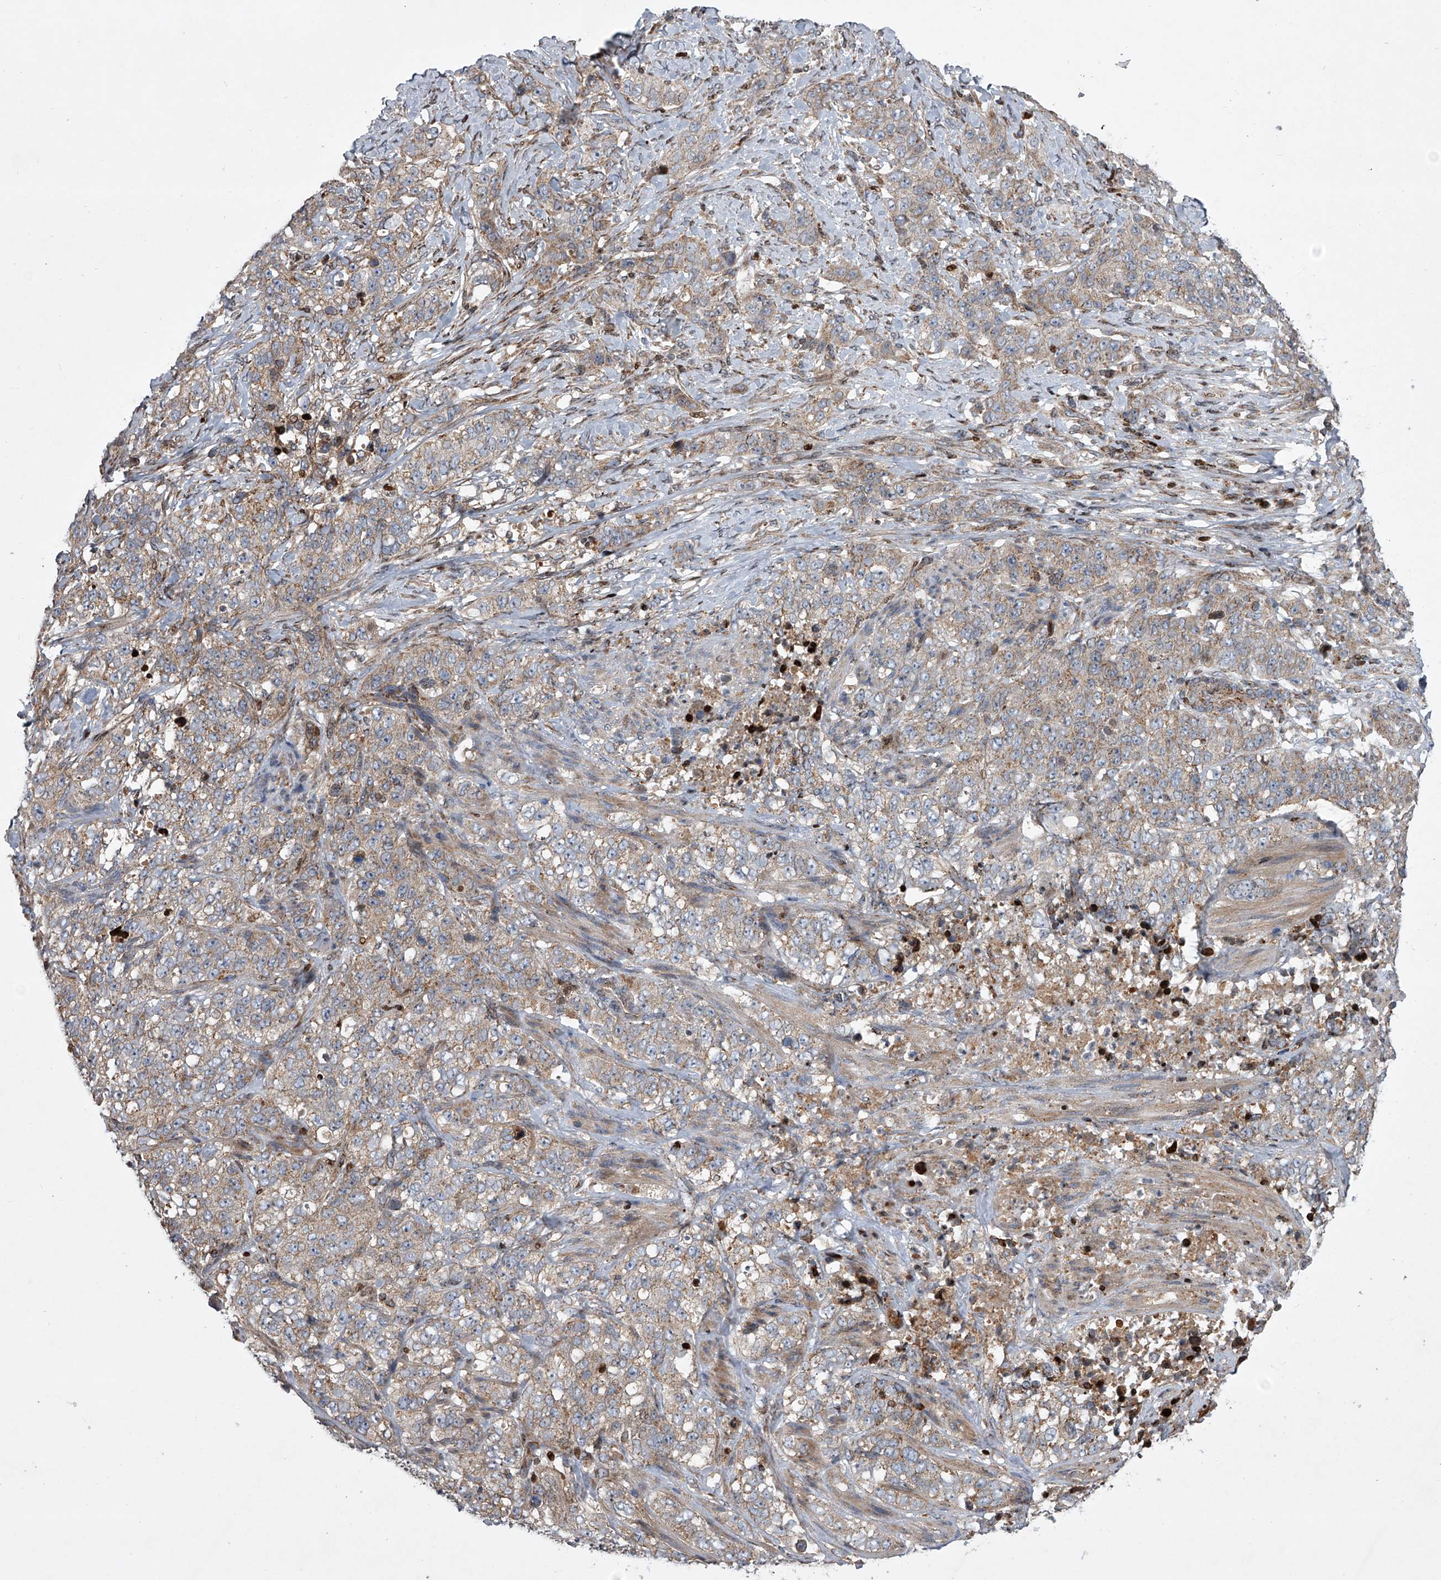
{"staining": {"intensity": "weak", "quantity": ">75%", "location": "cytoplasmic/membranous"}, "tissue": "stomach cancer", "cell_type": "Tumor cells", "image_type": "cancer", "snomed": [{"axis": "morphology", "description": "Adenocarcinoma, NOS"}, {"axis": "topography", "description": "Stomach"}], "caption": "There is low levels of weak cytoplasmic/membranous staining in tumor cells of stomach cancer (adenocarcinoma), as demonstrated by immunohistochemical staining (brown color).", "gene": "STRADA", "patient": {"sex": "male", "age": 48}}